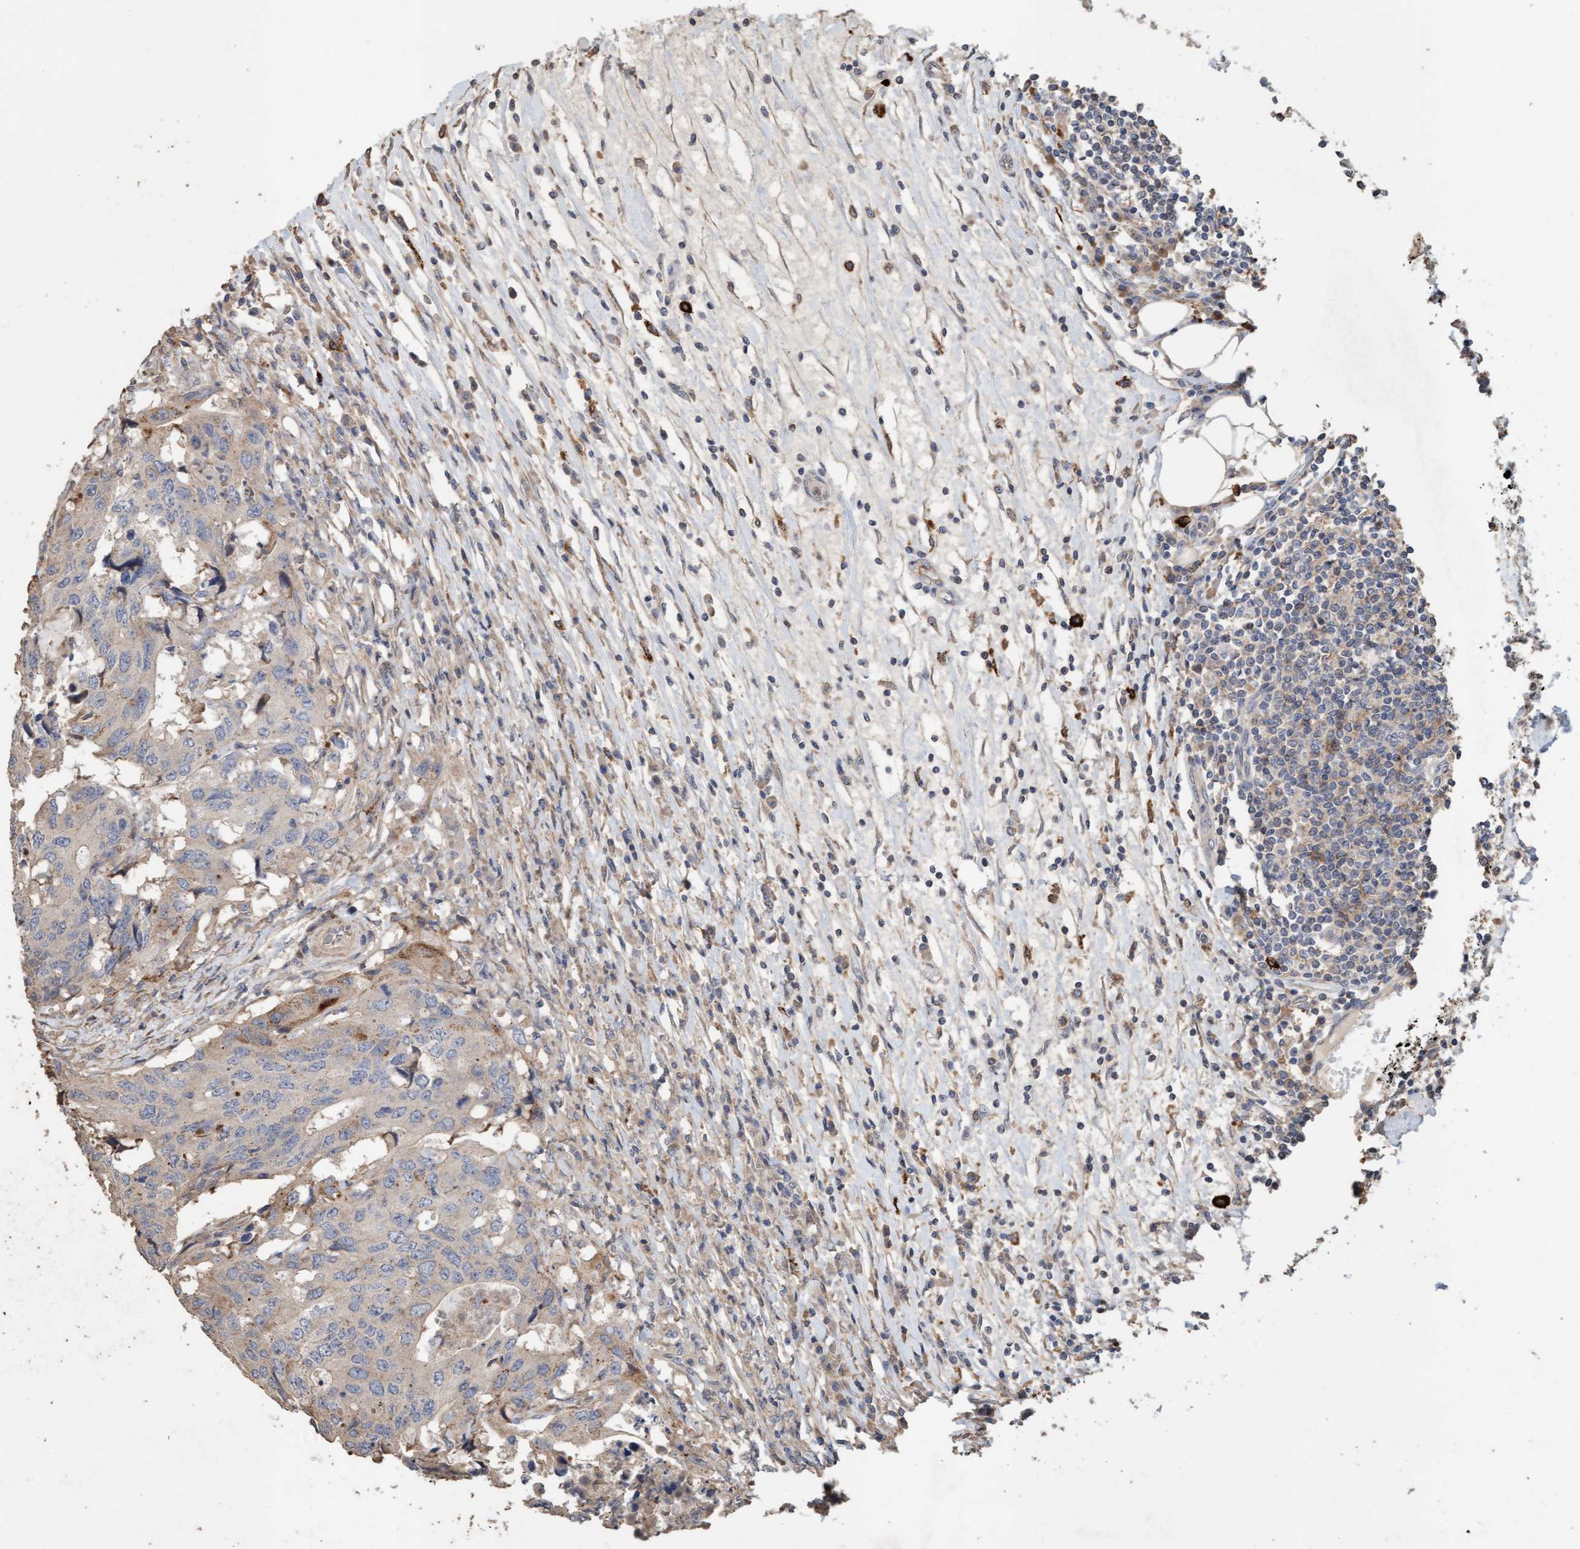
{"staining": {"intensity": "negative", "quantity": "none", "location": "none"}, "tissue": "colorectal cancer", "cell_type": "Tumor cells", "image_type": "cancer", "snomed": [{"axis": "morphology", "description": "Adenocarcinoma, NOS"}, {"axis": "topography", "description": "Colon"}], "caption": "Tumor cells are negative for brown protein staining in adenocarcinoma (colorectal).", "gene": "LONRF1", "patient": {"sex": "male", "age": 71}}